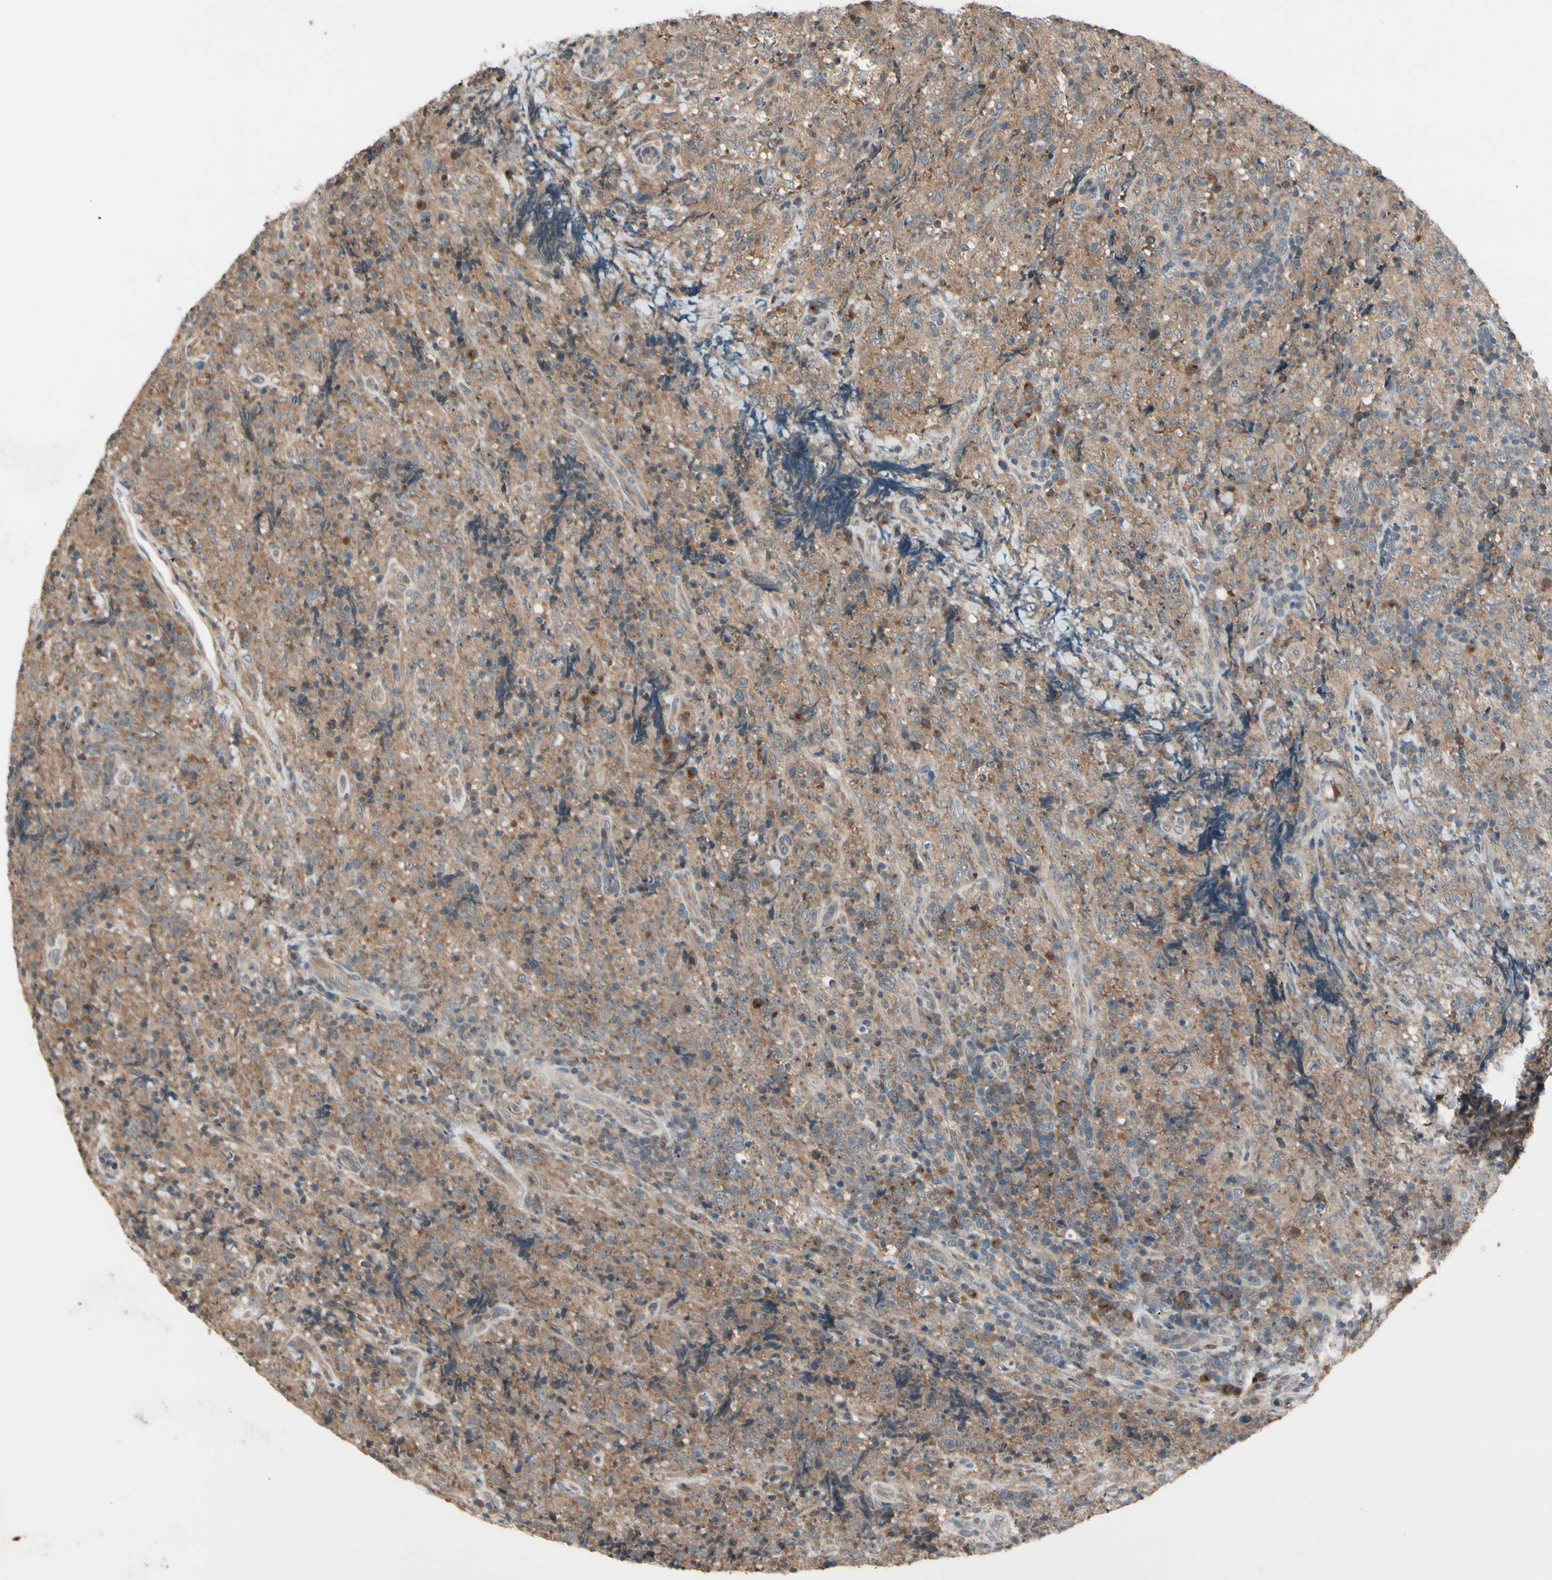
{"staining": {"intensity": "moderate", "quantity": ">75%", "location": "cytoplasmic/membranous"}, "tissue": "lymphoma", "cell_type": "Tumor cells", "image_type": "cancer", "snomed": [{"axis": "morphology", "description": "Malignant lymphoma, non-Hodgkin's type, High grade"}, {"axis": "topography", "description": "Tonsil"}], "caption": "Moderate cytoplasmic/membranous expression is seen in about >75% of tumor cells in lymphoma.", "gene": "NSF", "patient": {"sex": "female", "age": 36}}